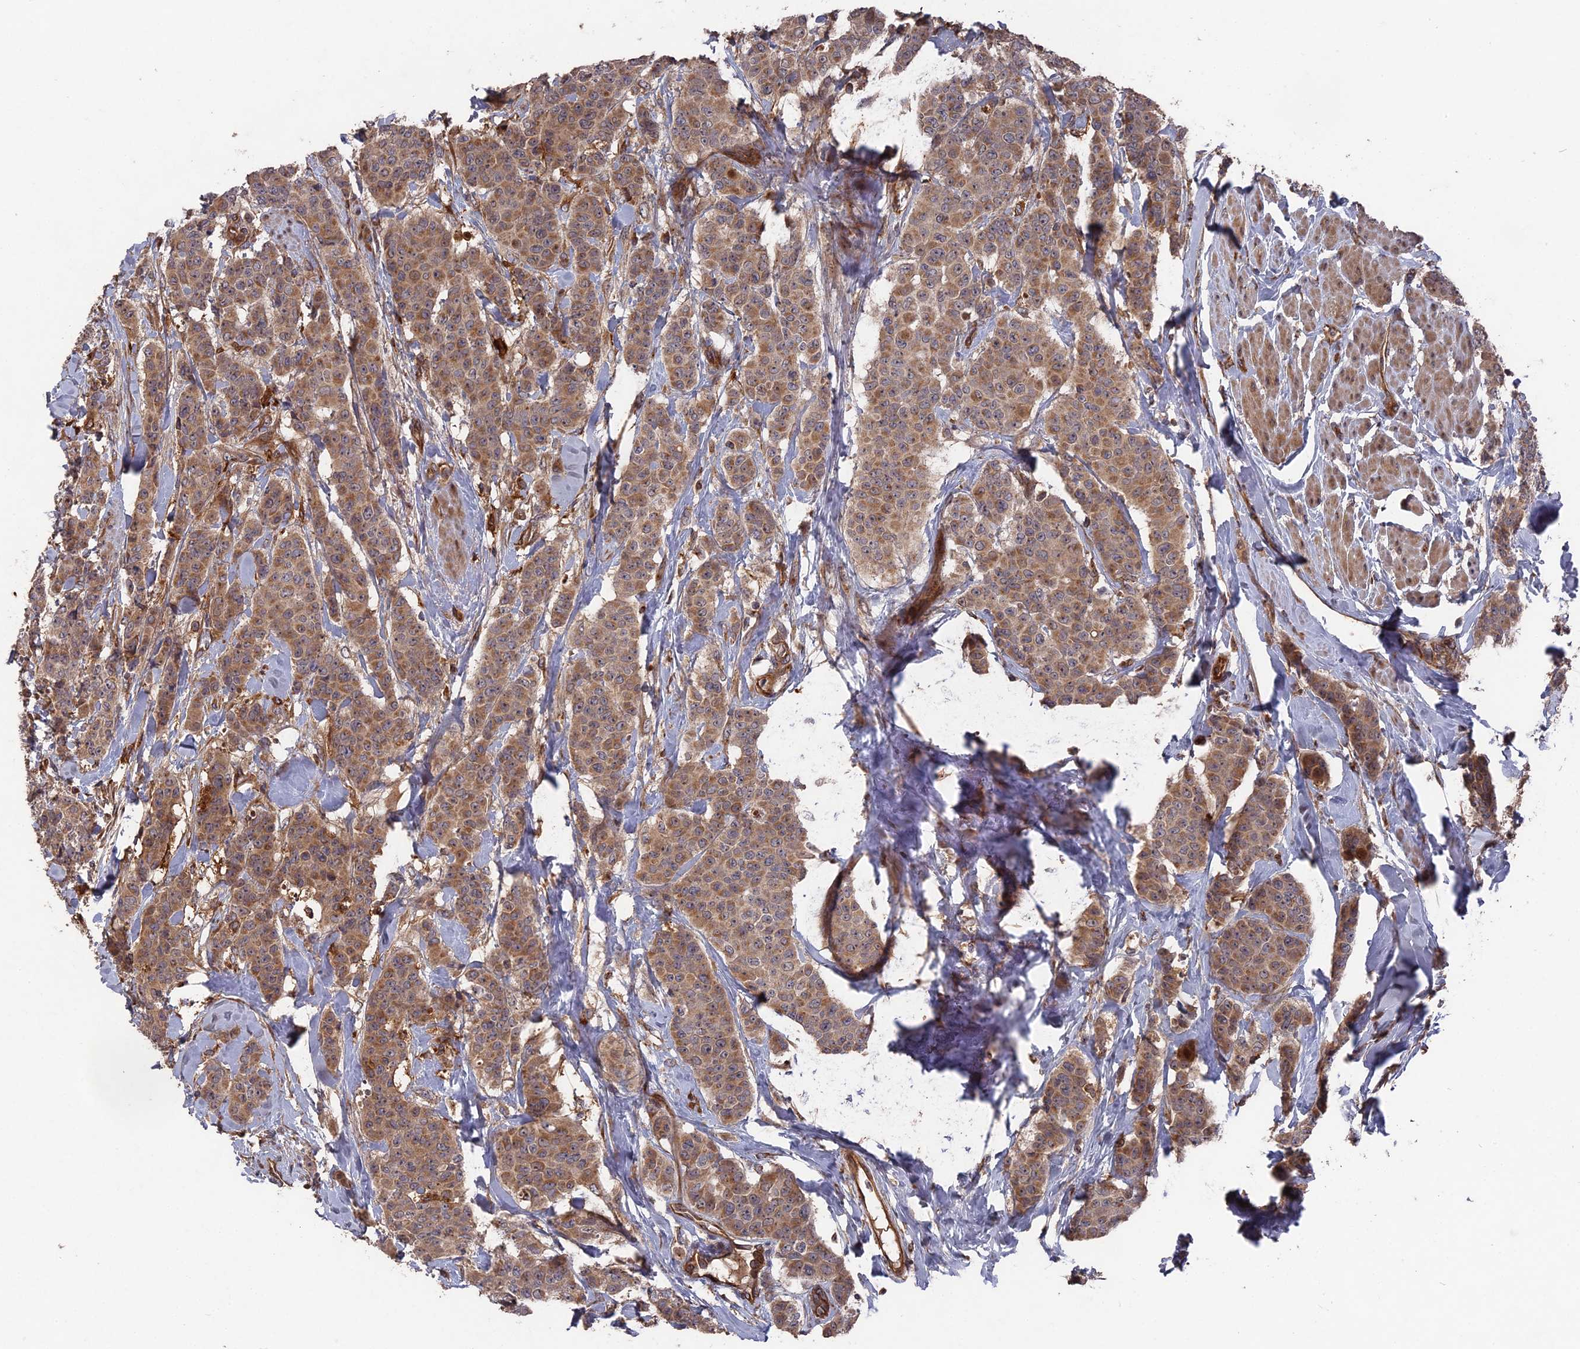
{"staining": {"intensity": "moderate", "quantity": ">75%", "location": "cytoplasmic/membranous"}, "tissue": "breast cancer", "cell_type": "Tumor cells", "image_type": "cancer", "snomed": [{"axis": "morphology", "description": "Duct carcinoma"}, {"axis": "topography", "description": "Breast"}], "caption": "Approximately >75% of tumor cells in human breast cancer display moderate cytoplasmic/membranous protein staining as visualized by brown immunohistochemical staining.", "gene": "DEF8", "patient": {"sex": "female", "age": 40}}